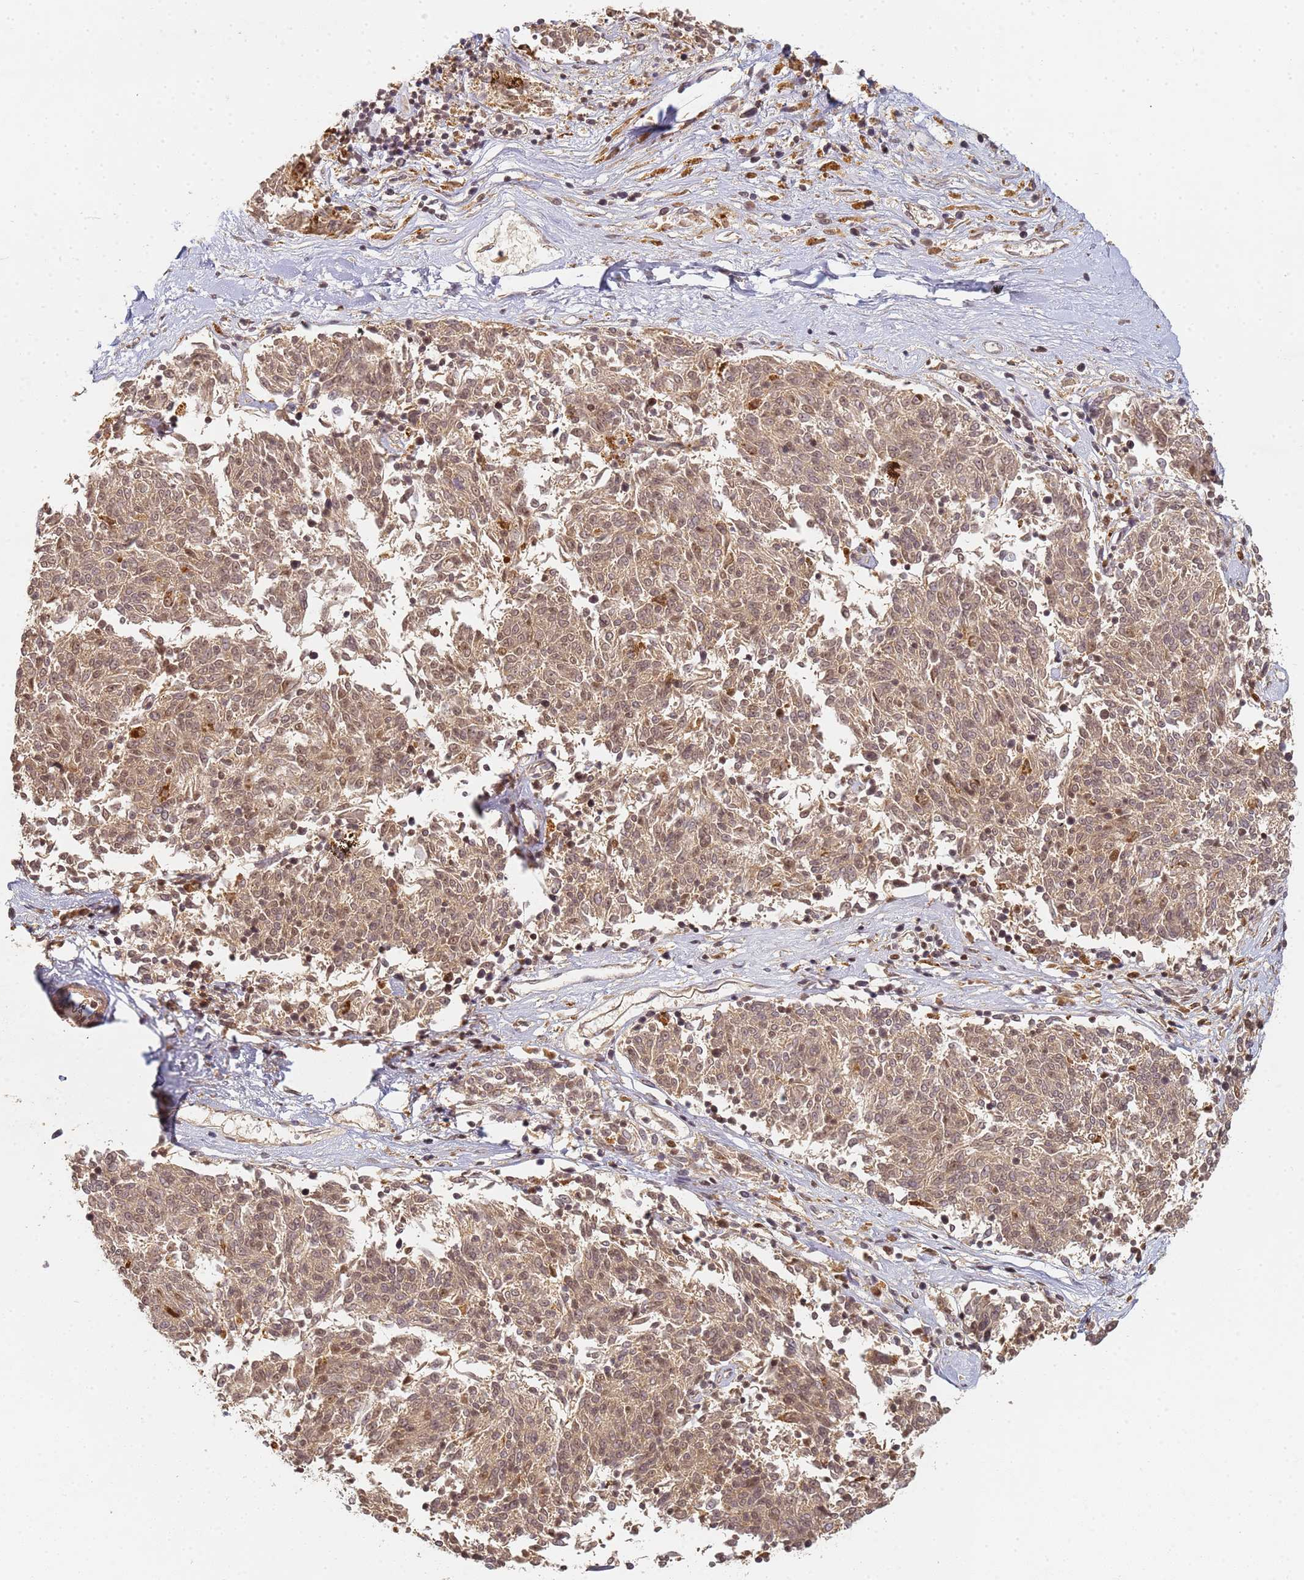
{"staining": {"intensity": "moderate", "quantity": ">75%", "location": "cytoplasmic/membranous,nuclear"}, "tissue": "melanoma", "cell_type": "Tumor cells", "image_type": "cancer", "snomed": [{"axis": "morphology", "description": "Malignant melanoma, NOS"}, {"axis": "topography", "description": "Skin"}], "caption": "A medium amount of moderate cytoplasmic/membranous and nuclear expression is seen in about >75% of tumor cells in malignant melanoma tissue.", "gene": "HMCES", "patient": {"sex": "female", "age": 72}}